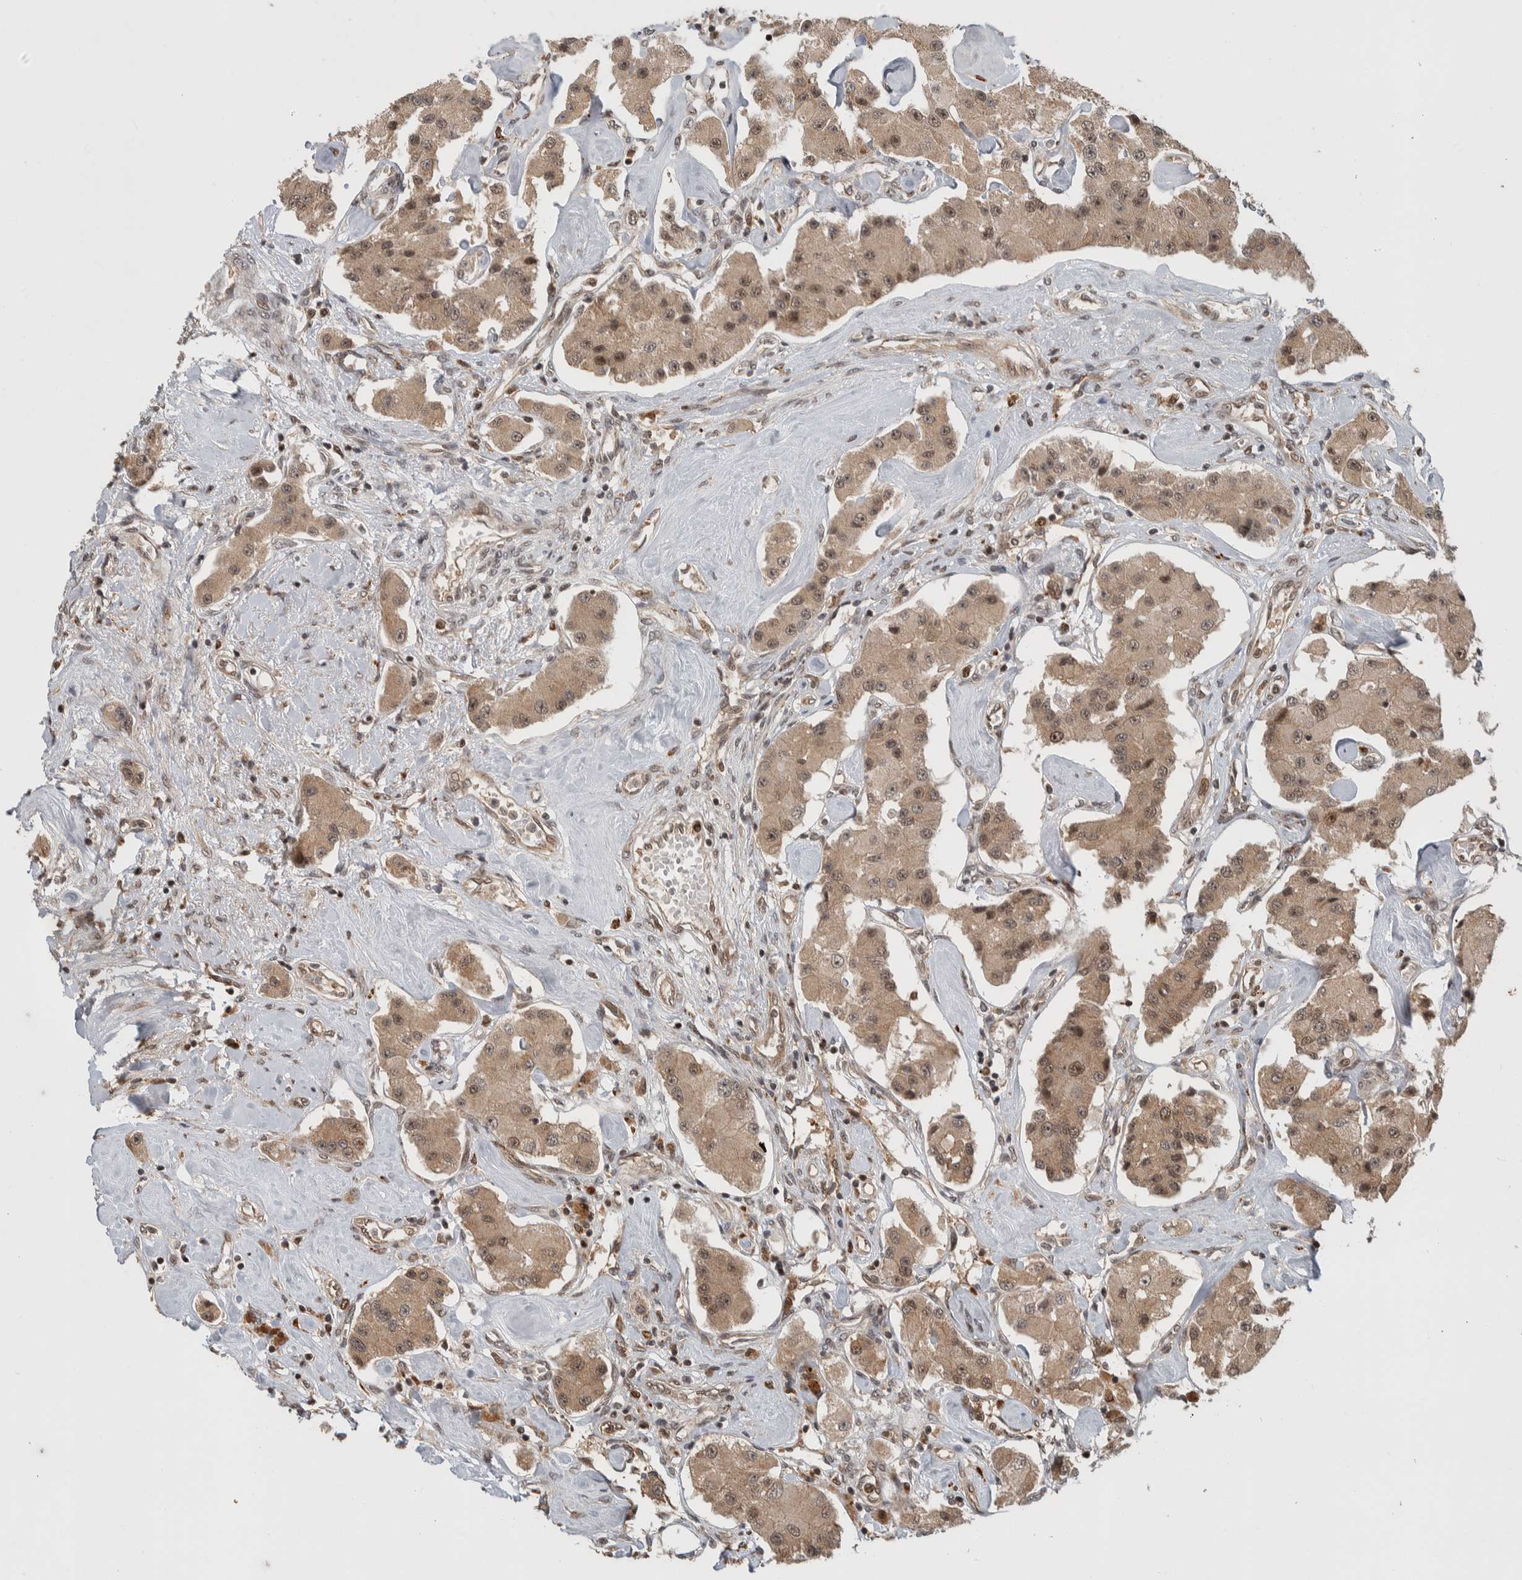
{"staining": {"intensity": "weak", "quantity": ">75%", "location": "cytoplasmic/membranous,nuclear"}, "tissue": "carcinoid", "cell_type": "Tumor cells", "image_type": "cancer", "snomed": [{"axis": "morphology", "description": "Carcinoid, malignant, NOS"}, {"axis": "topography", "description": "Pancreas"}], "caption": "Approximately >75% of tumor cells in carcinoid exhibit weak cytoplasmic/membranous and nuclear protein positivity as visualized by brown immunohistochemical staining.", "gene": "RPS6KA4", "patient": {"sex": "male", "age": 41}}